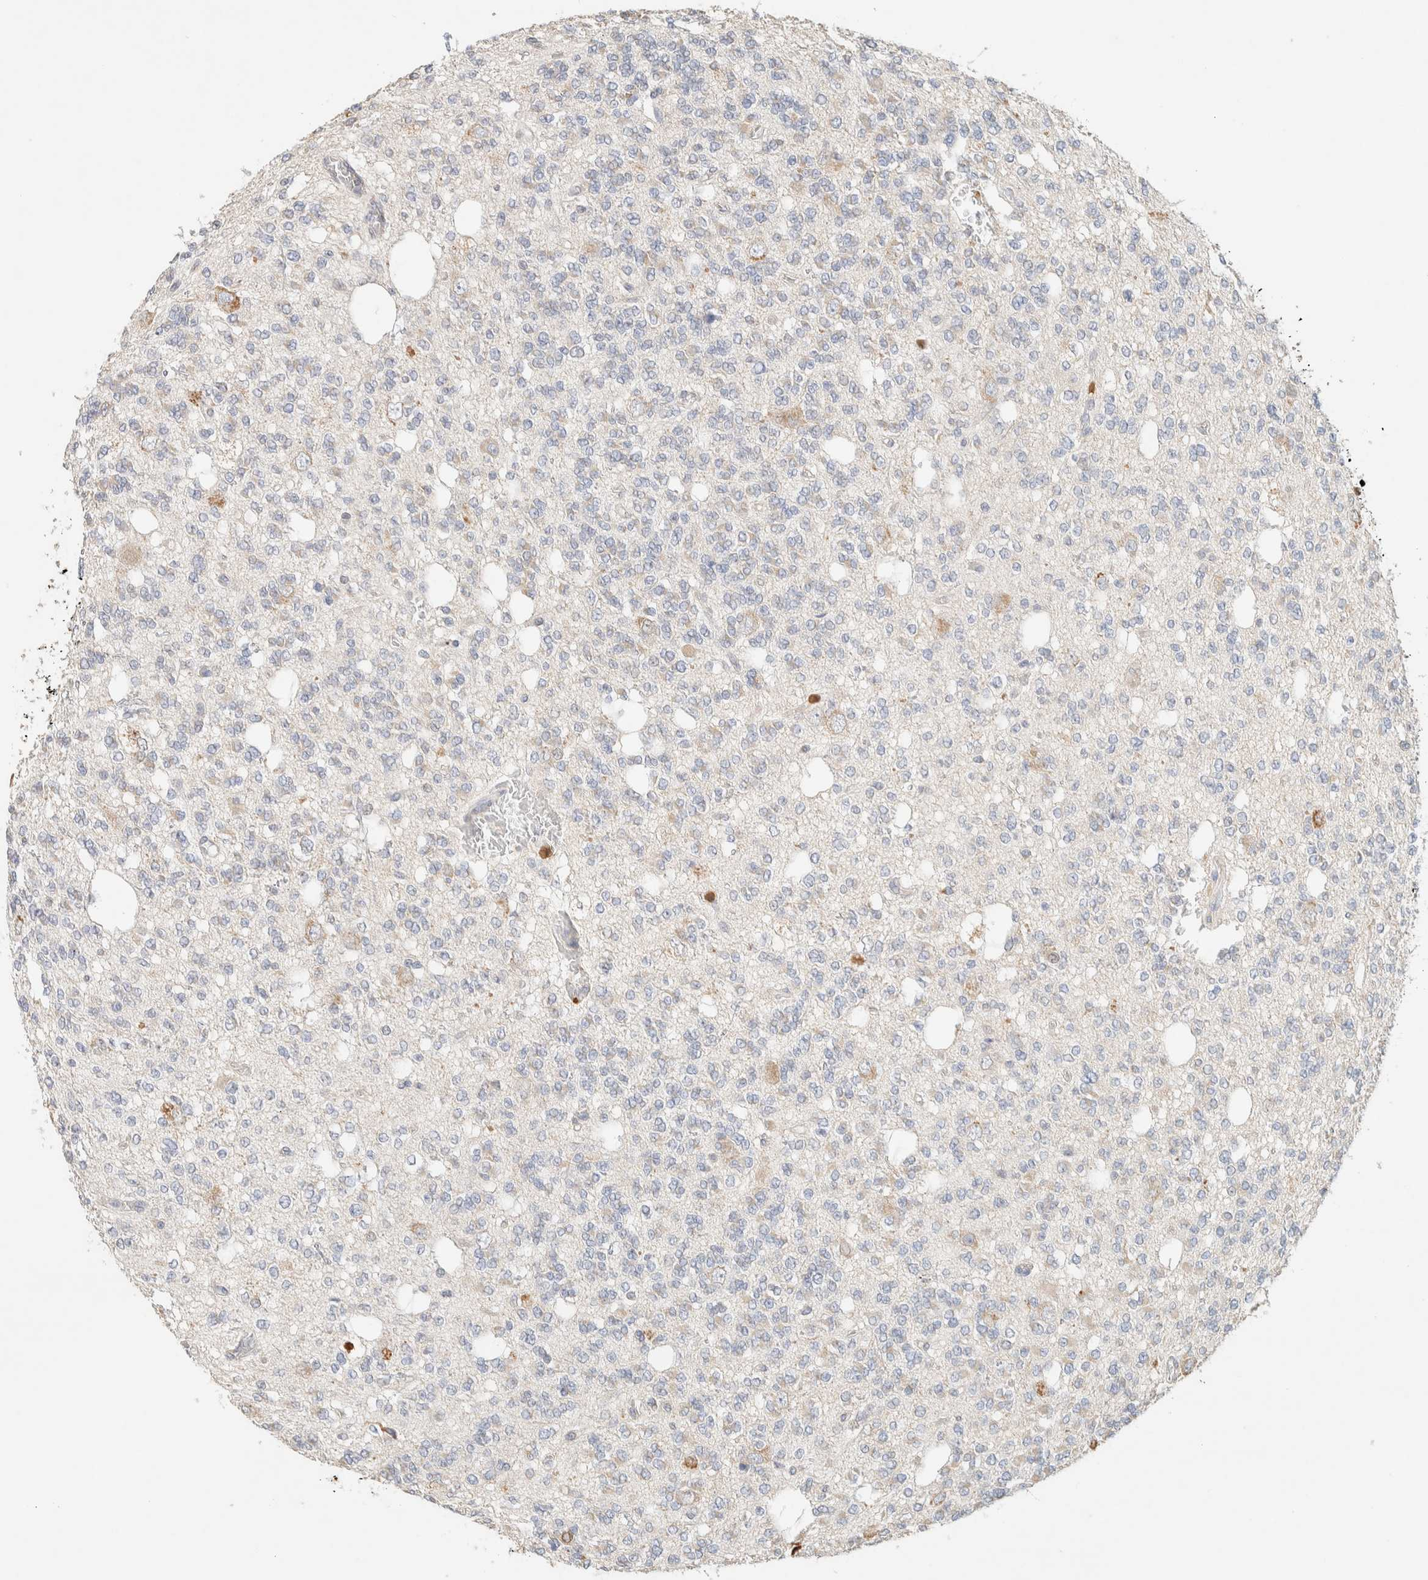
{"staining": {"intensity": "weak", "quantity": "<25%", "location": "cytoplasmic/membranous"}, "tissue": "glioma", "cell_type": "Tumor cells", "image_type": "cancer", "snomed": [{"axis": "morphology", "description": "Glioma, malignant, Low grade"}, {"axis": "topography", "description": "Brain"}], "caption": "This image is of glioma stained with immunohistochemistry (IHC) to label a protein in brown with the nuclei are counter-stained blue. There is no expression in tumor cells.", "gene": "TTC3", "patient": {"sex": "male", "age": 38}}